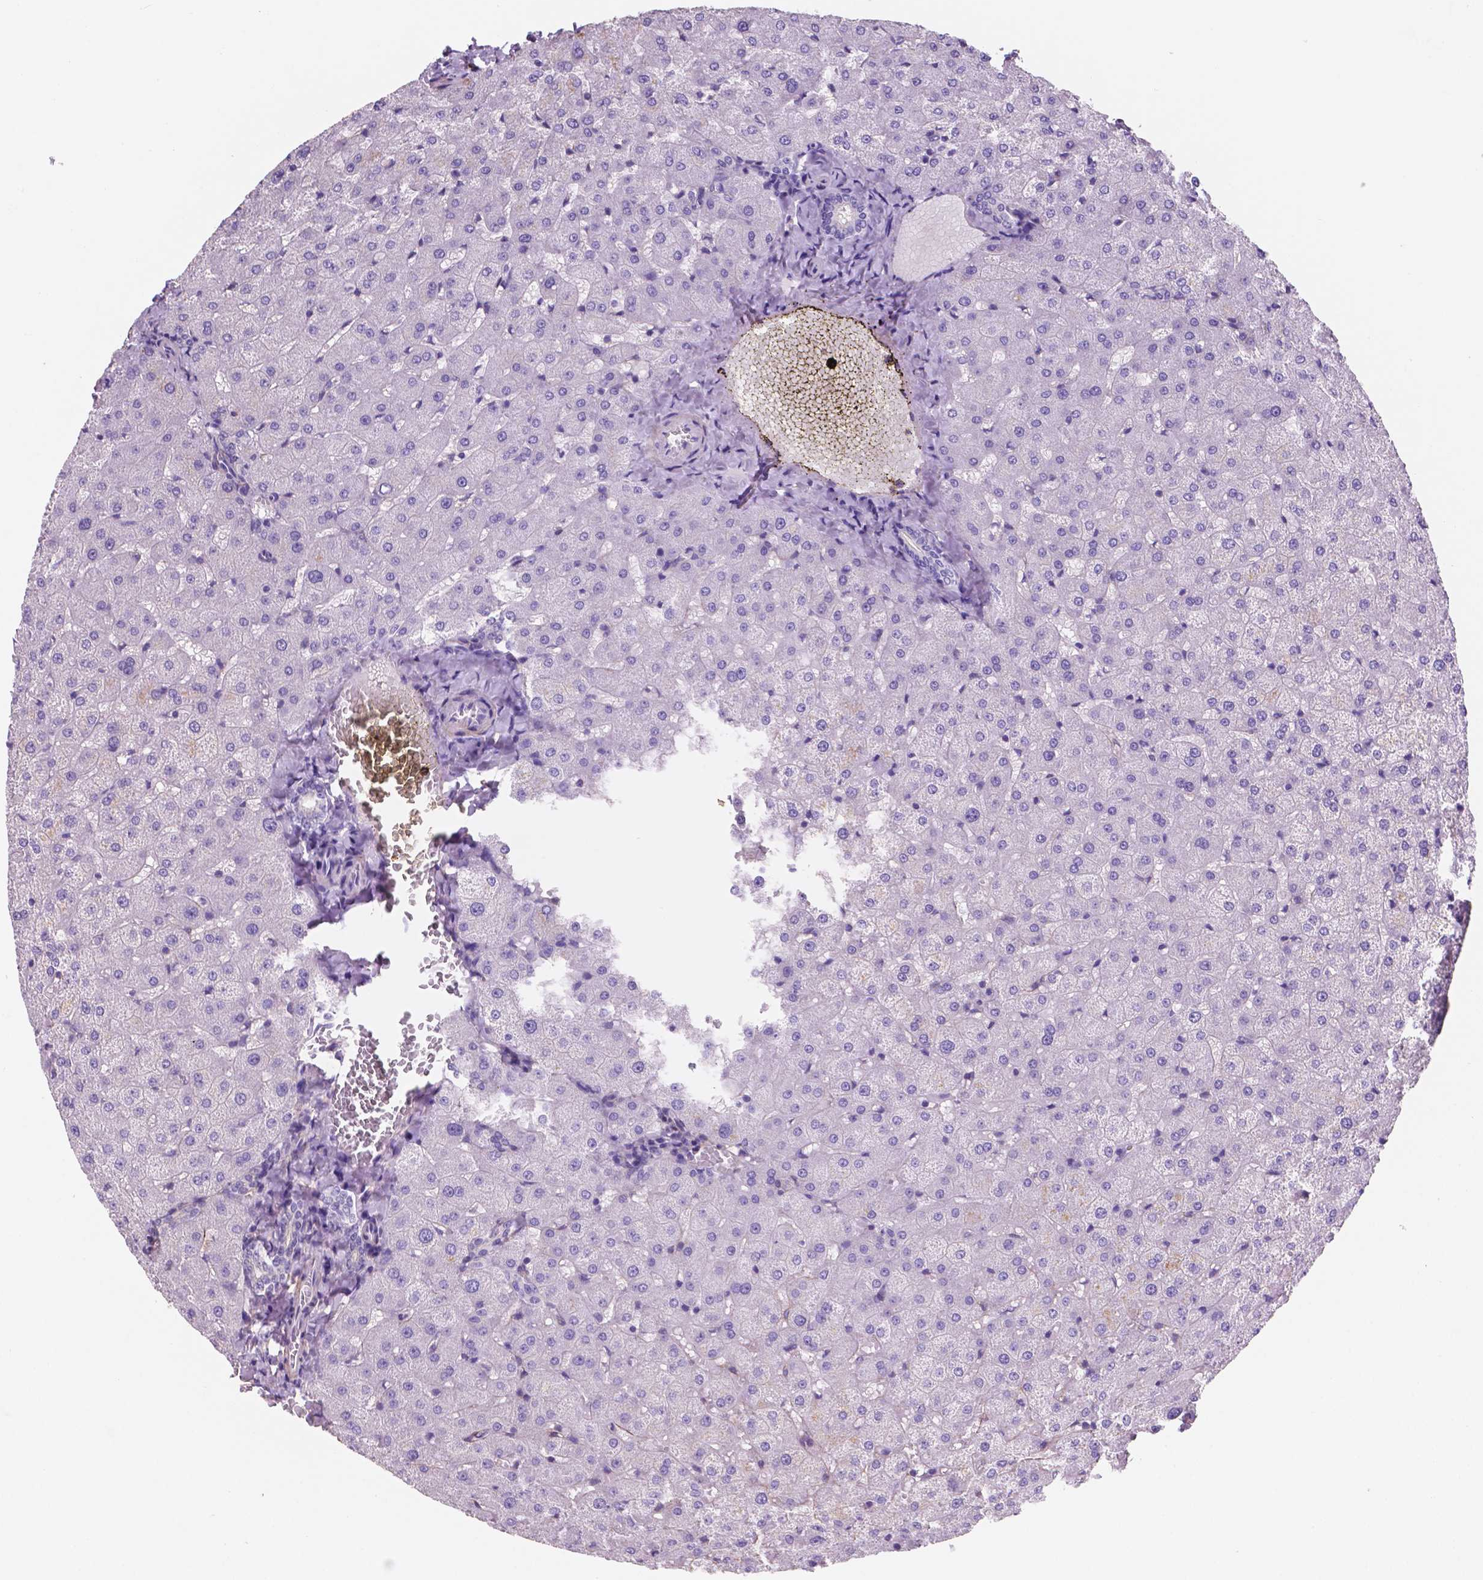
{"staining": {"intensity": "negative", "quantity": "none", "location": "none"}, "tissue": "liver", "cell_type": "Cholangiocytes", "image_type": "normal", "snomed": [{"axis": "morphology", "description": "Normal tissue, NOS"}, {"axis": "topography", "description": "Liver"}], "caption": "This histopathology image is of unremarkable liver stained with immunohistochemistry (IHC) to label a protein in brown with the nuclei are counter-stained blue. There is no positivity in cholangiocytes.", "gene": "TOR2A", "patient": {"sex": "female", "age": 50}}